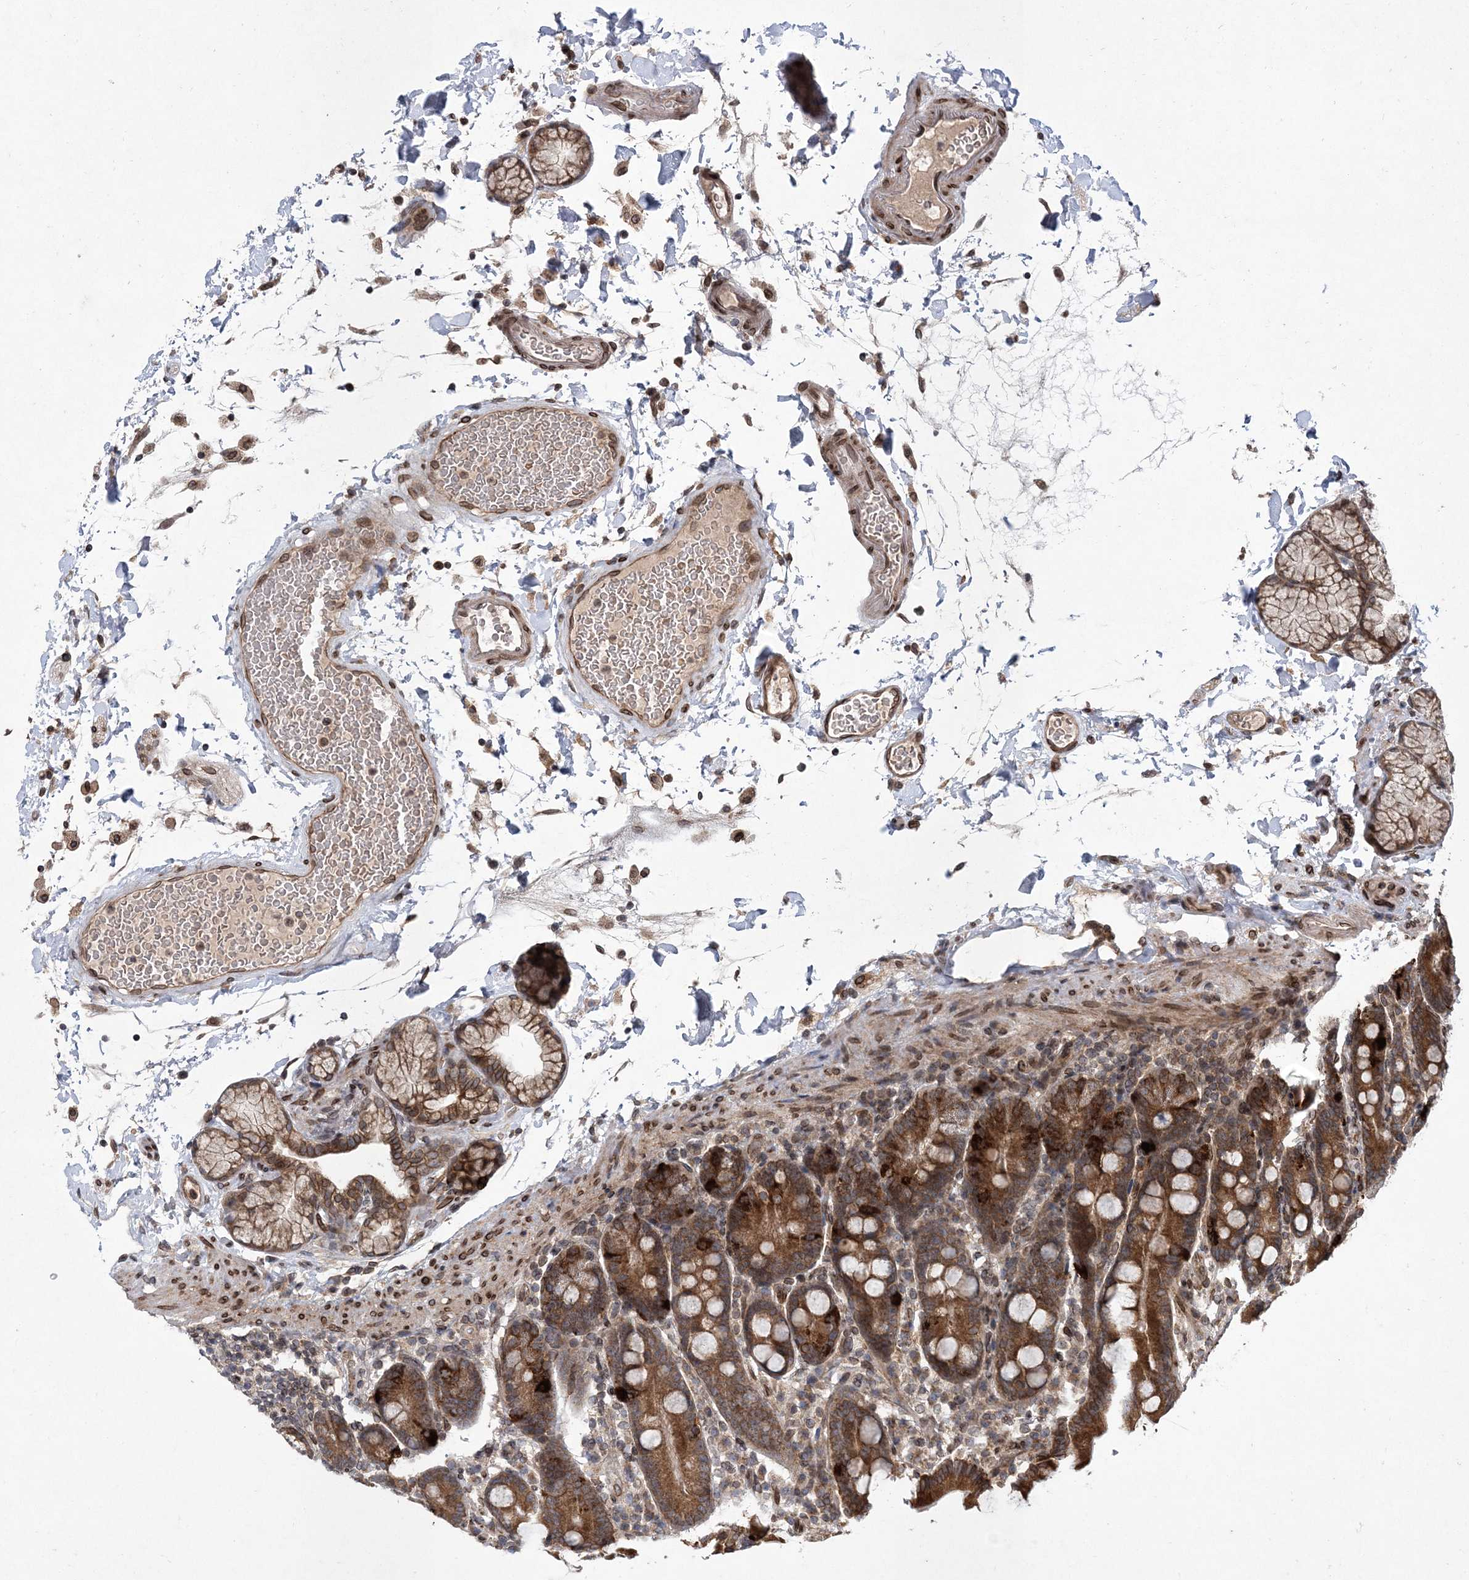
{"staining": {"intensity": "strong", "quantity": ">75%", "location": "cytoplasmic/membranous"}, "tissue": "duodenum", "cell_type": "Glandular cells", "image_type": "normal", "snomed": [{"axis": "morphology", "description": "Normal tissue, NOS"}, {"axis": "topography", "description": "Small intestine, NOS"}], "caption": "Glandular cells display high levels of strong cytoplasmic/membranous expression in approximately >75% of cells in normal duodenum.", "gene": "DNAJC27", "patient": {"sex": "female", "age": 71}}